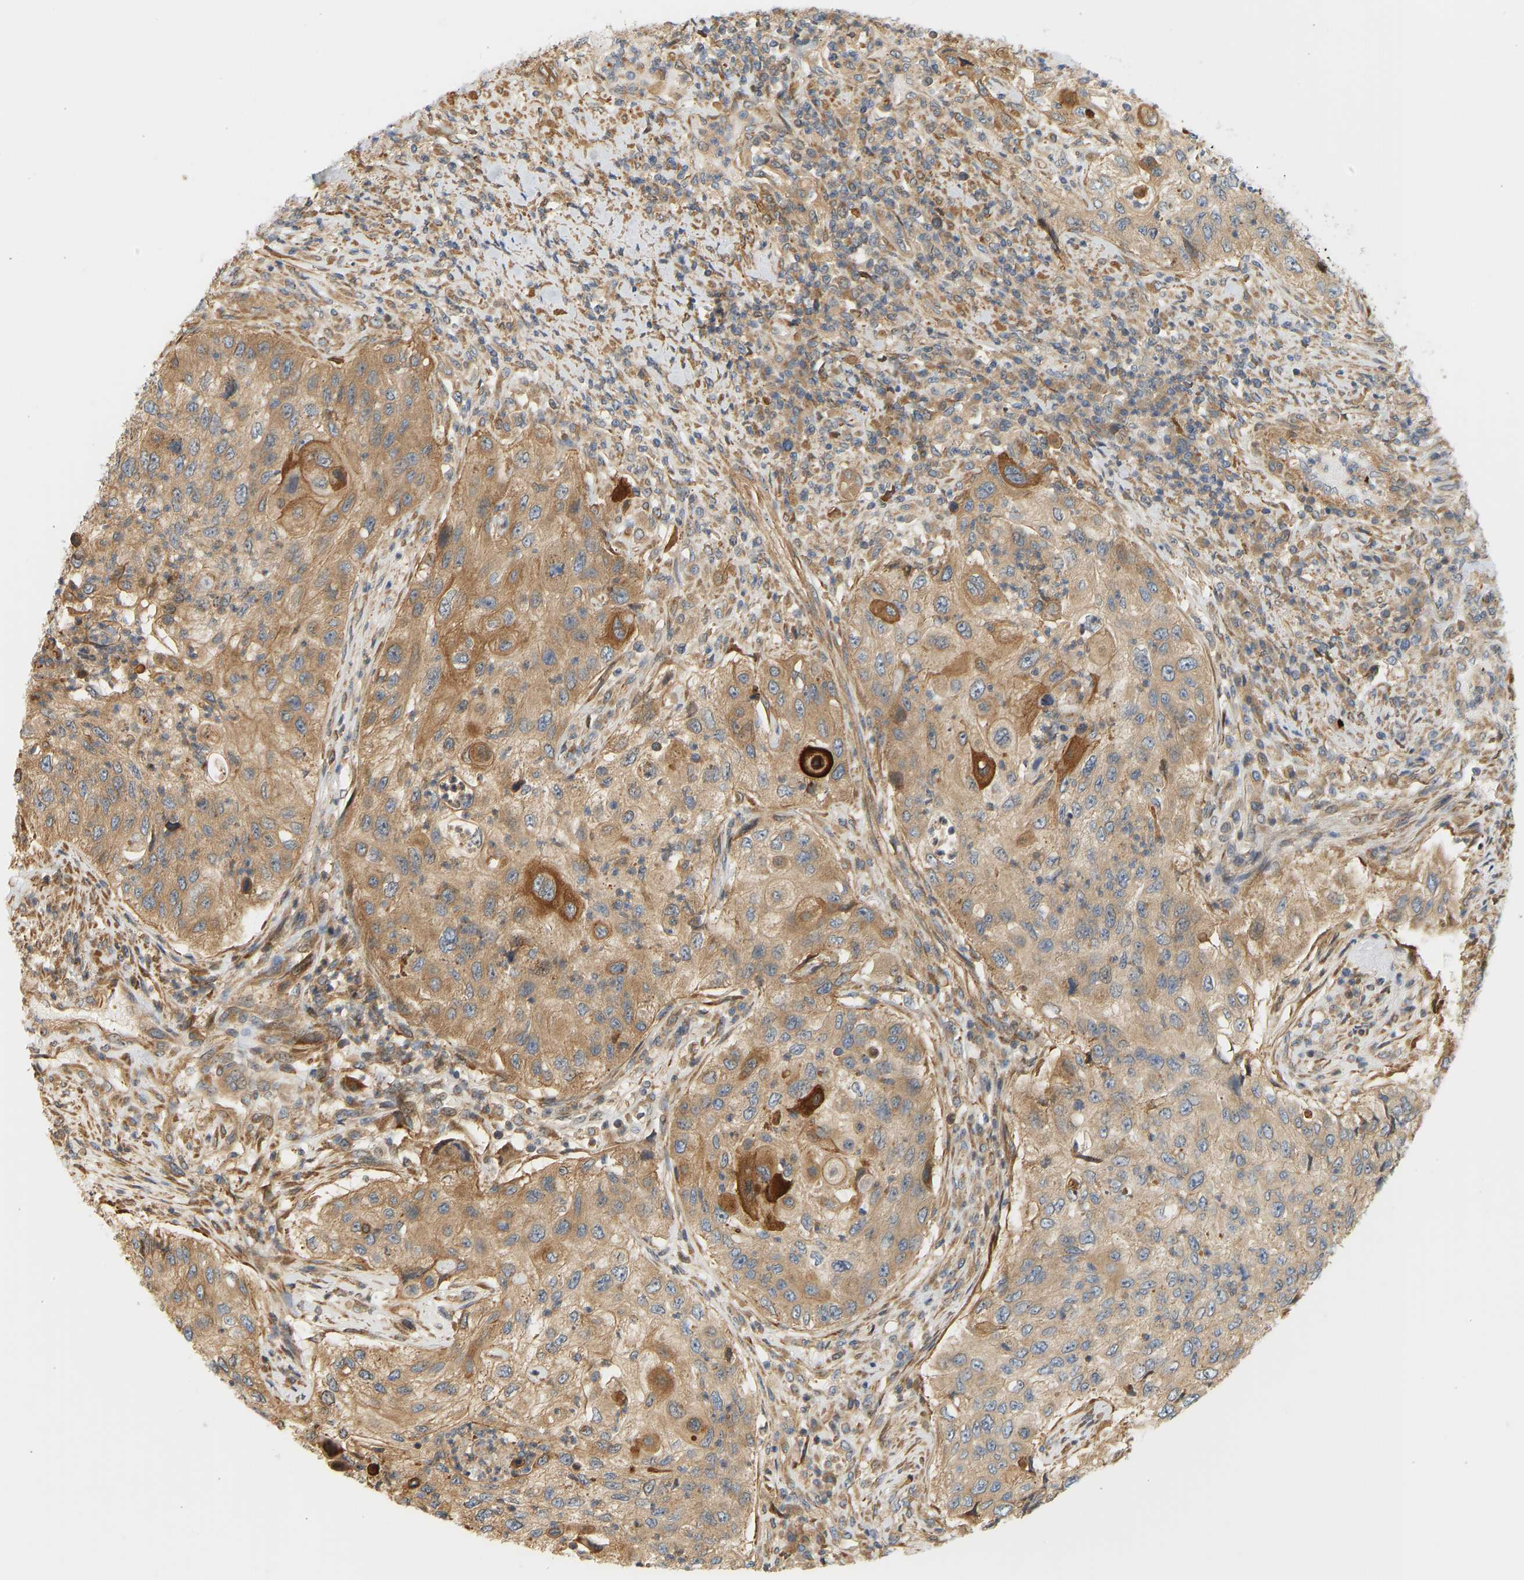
{"staining": {"intensity": "moderate", "quantity": ">75%", "location": "cytoplasmic/membranous"}, "tissue": "urothelial cancer", "cell_type": "Tumor cells", "image_type": "cancer", "snomed": [{"axis": "morphology", "description": "Urothelial carcinoma, High grade"}, {"axis": "topography", "description": "Urinary bladder"}], "caption": "Tumor cells show medium levels of moderate cytoplasmic/membranous staining in about >75% of cells in human urothelial cancer.", "gene": "CEP57", "patient": {"sex": "female", "age": 60}}